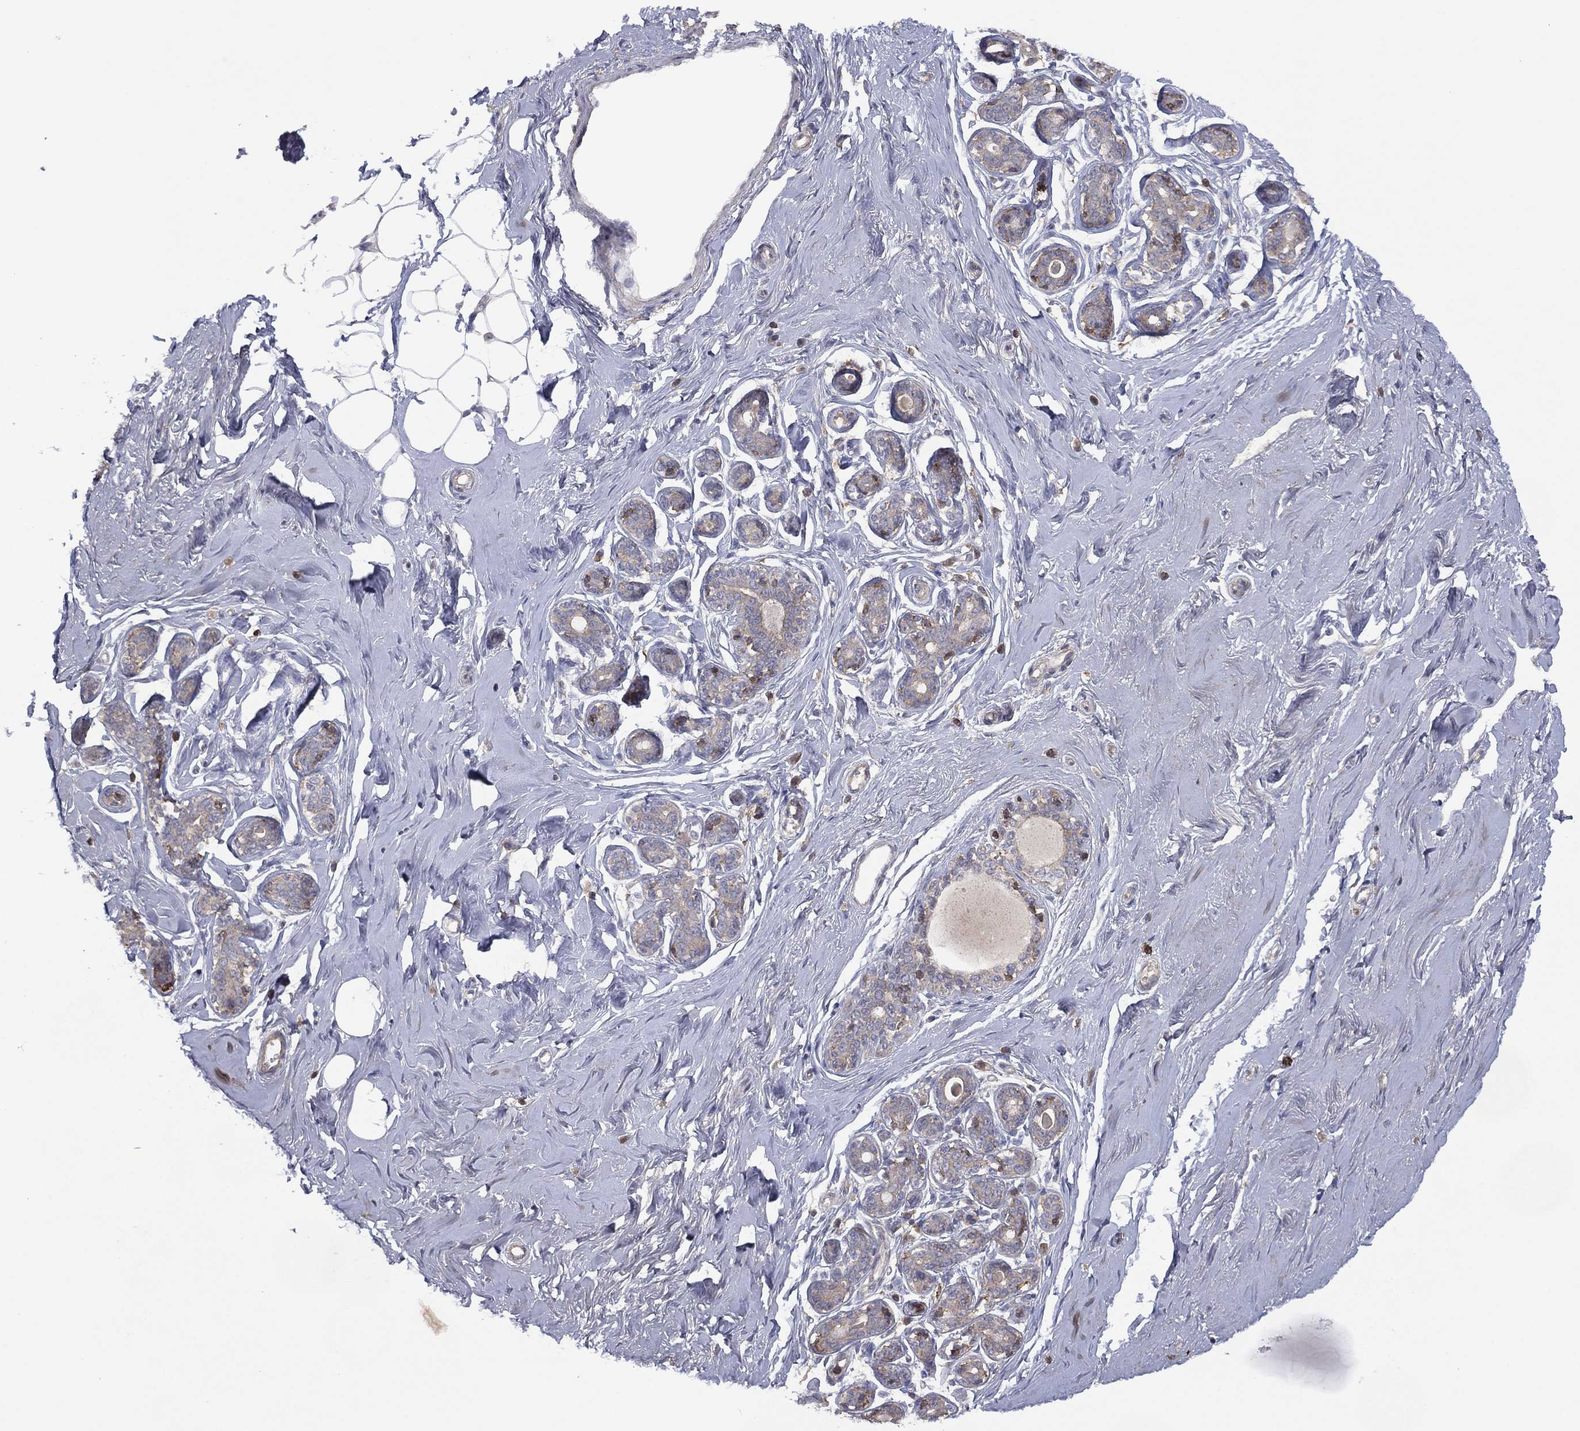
{"staining": {"intensity": "negative", "quantity": "none", "location": "none"}, "tissue": "breast", "cell_type": "Adipocytes", "image_type": "normal", "snomed": [{"axis": "morphology", "description": "Normal tissue, NOS"}, {"axis": "topography", "description": "Skin"}, {"axis": "topography", "description": "Breast"}], "caption": "Protein analysis of normal breast shows no significant positivity in adipocytes. (DAB IHC, high magnification).", "gene": "DOCK8", "patient": {"sex": "female", "age": 43}}